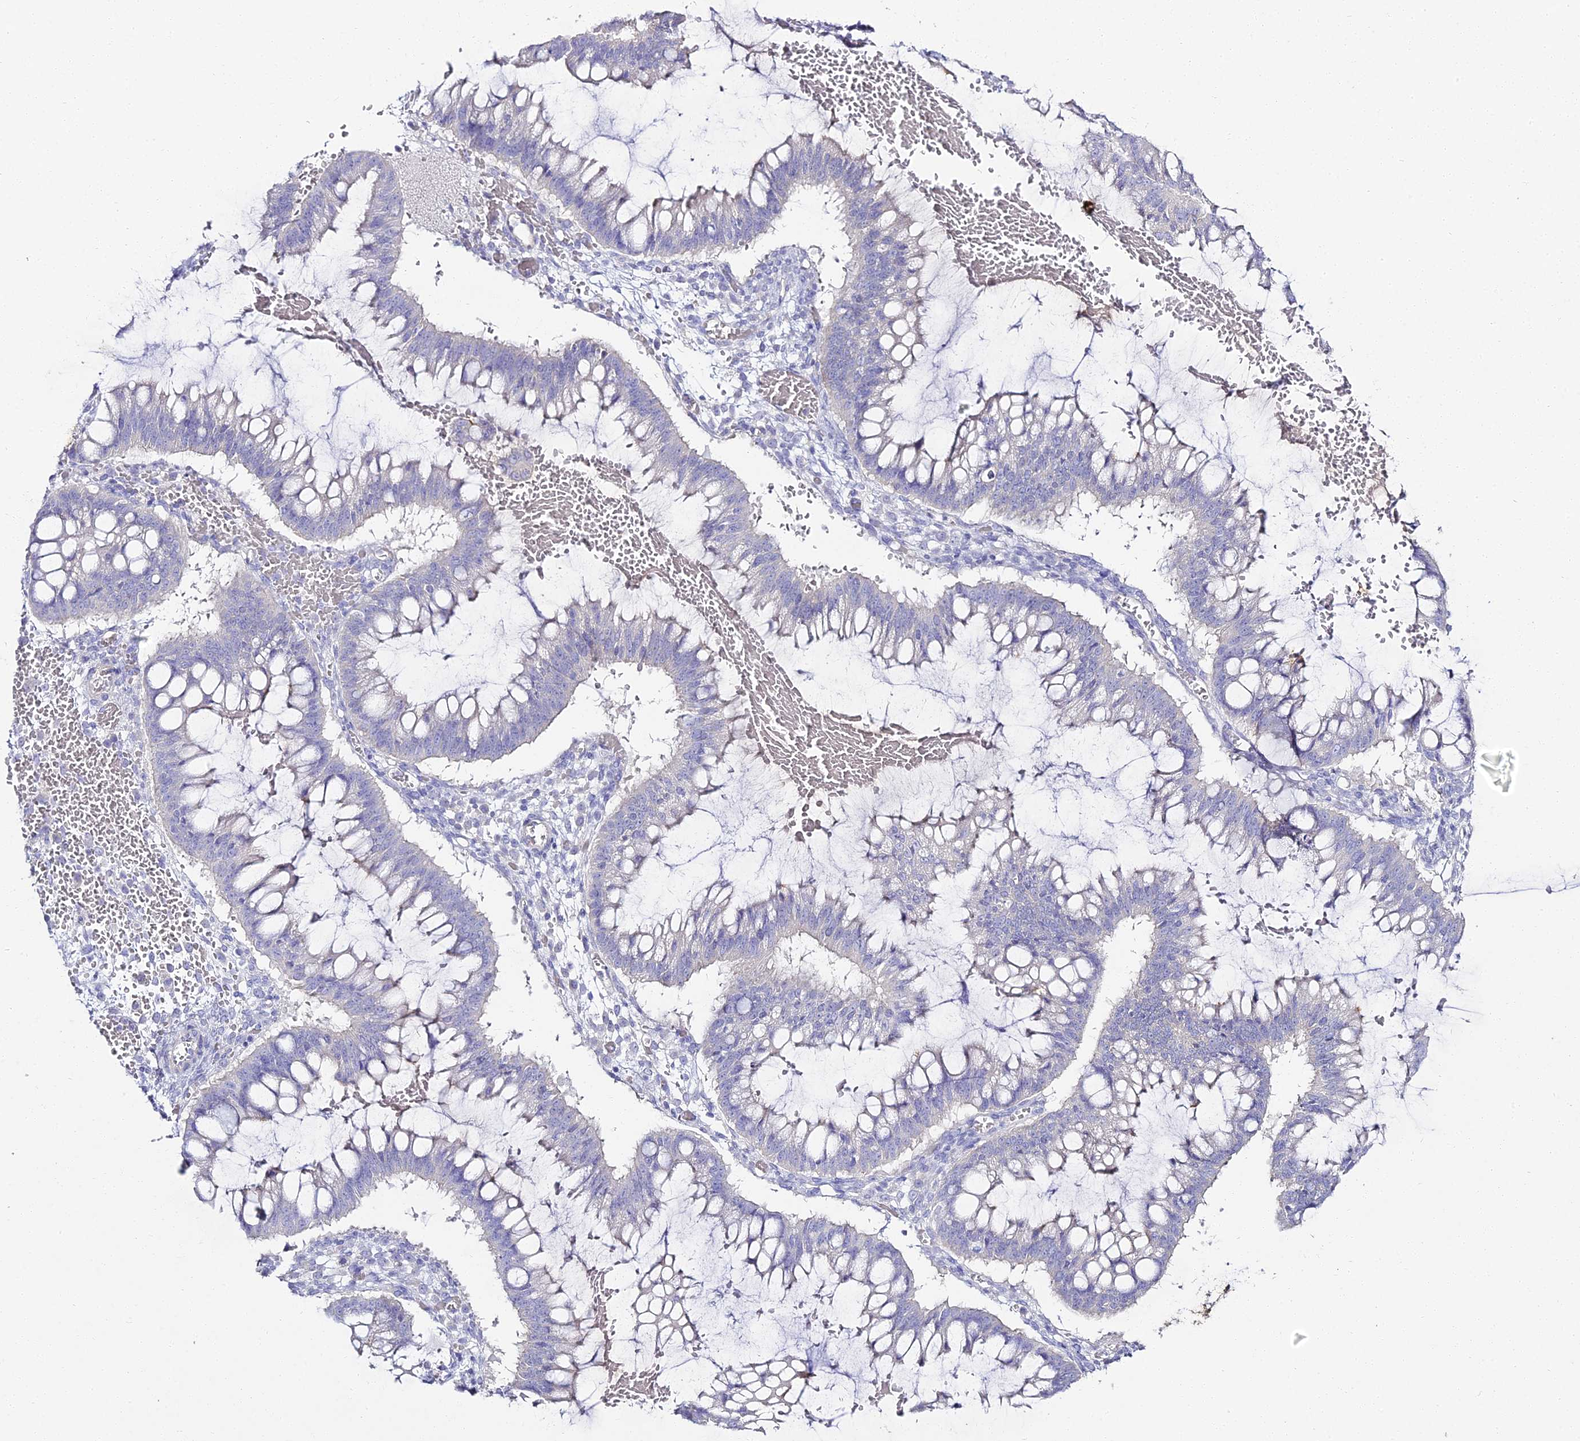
{"staining": {"intensity": "negative", "quantity": "none", "location": "none"}, "tissue": "ovarian cancer", "cell_type": "Tumor cells", "image_type": "cancer", "snomed": [{"axis": "morphology", "description": "Cystadenocarcinoma, mucinous, NOS"}, {"axis": "topography", "description": "Ovary"}], "caption": "Histopathology image shows no significant protein positivity in tumor cells of ovarian cancer. The staining was performed using DAB to visualize the protein expression in brown, while the nuclei were stained in blue with hematoxylin (Magnification: 20x).", "gene": "ALPG", "patient": {"sex": "female", "age": 73}}